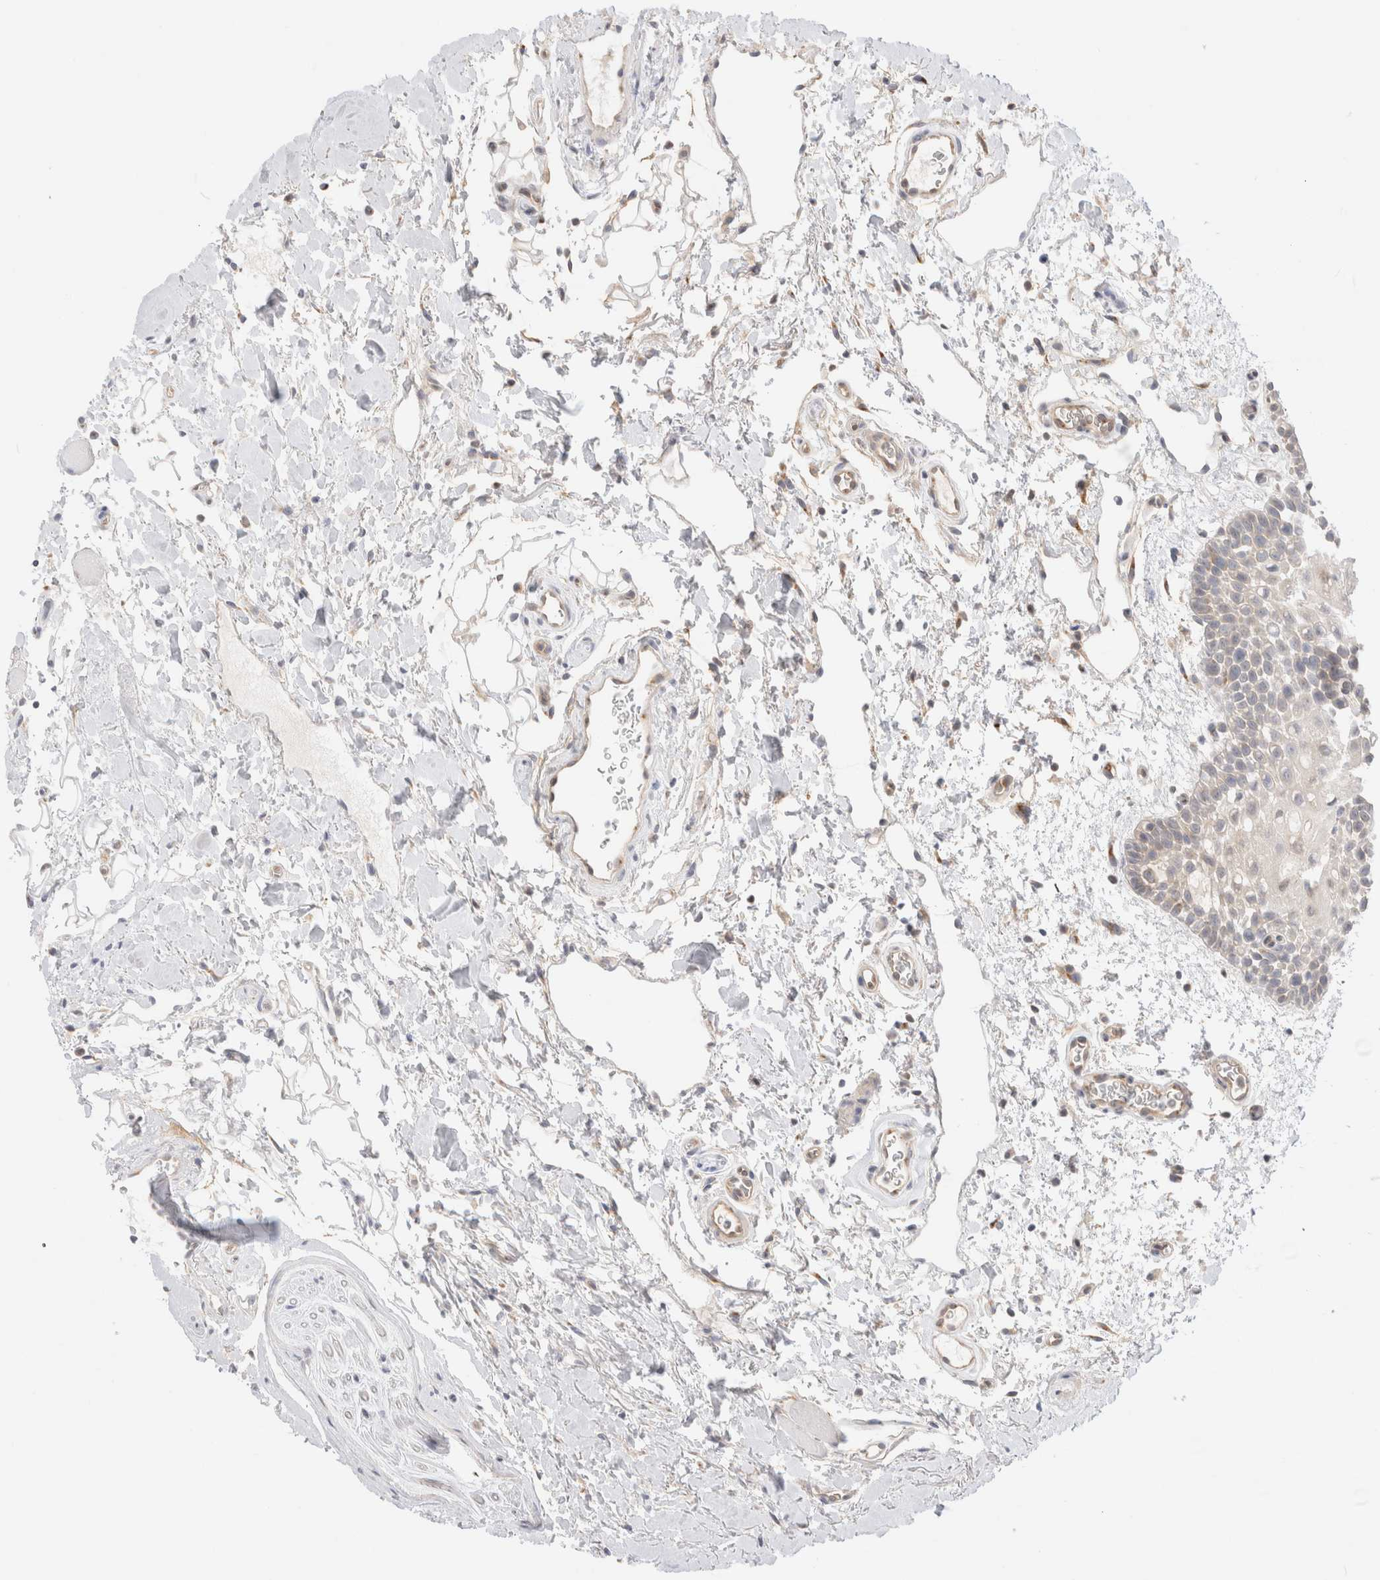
{"staining": {"intensity": "negative", "quantity": "none", "location": "none"}, "tissue": "oral mucosa", "cell_type": "Squamous epithelial cells", "image_type": "normal", "snomed": [{"axis": "morphology", "description": "Normal tissue, NOS"}, {"axis": "topography", "description": "Oral tissue"}], "caption": "Normal oral mucosa was stained to show a protein in brown. There is no significant staining in squamous epithelial cells. (DAB (3,3'-diaminobenzidine) IHC, high magnification).", "gene": "EFCAB13", "patient": {"sex": "male", "age": 62}}